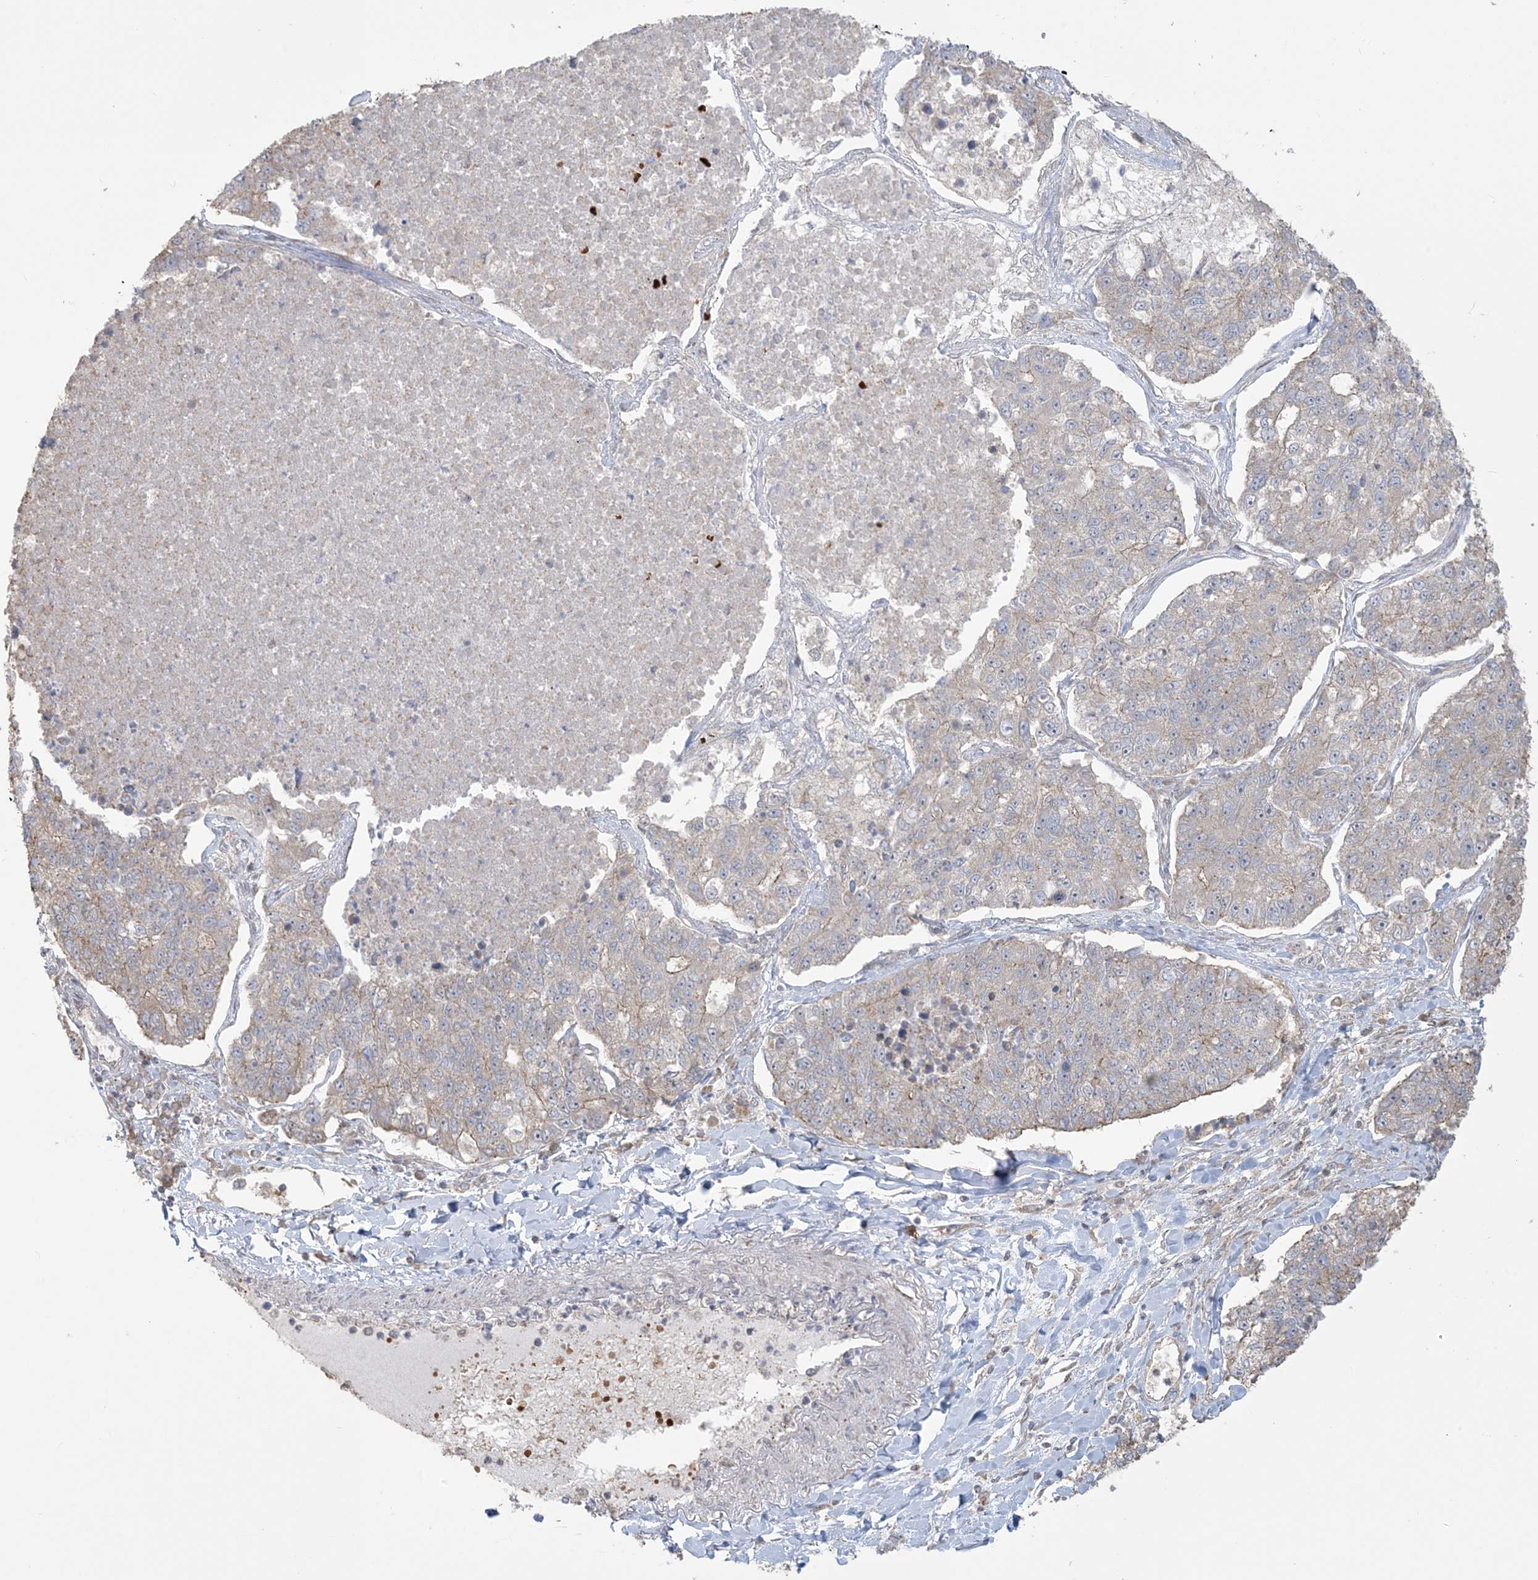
{"staining": {"intensity": "negative", "quantity": "none", "location": "none"}, "tissue": "lung cancer", "cell_type": "Tumor cells", "image_type": "cancer", "snomed": [{"axis": "morphology", "description": "Adenocarcinoma, NOS"}, {"axis": "topography", "description": "Lung"}], "caption": "Immunohistochemistry micrograph of neoplastic tissue: human adenocarcinoma (lung) stained with DAB shows no significant protein positivity in tumor cells.", "gene": "ABCF3", "patient": {"sex": "male", "age": 49}}